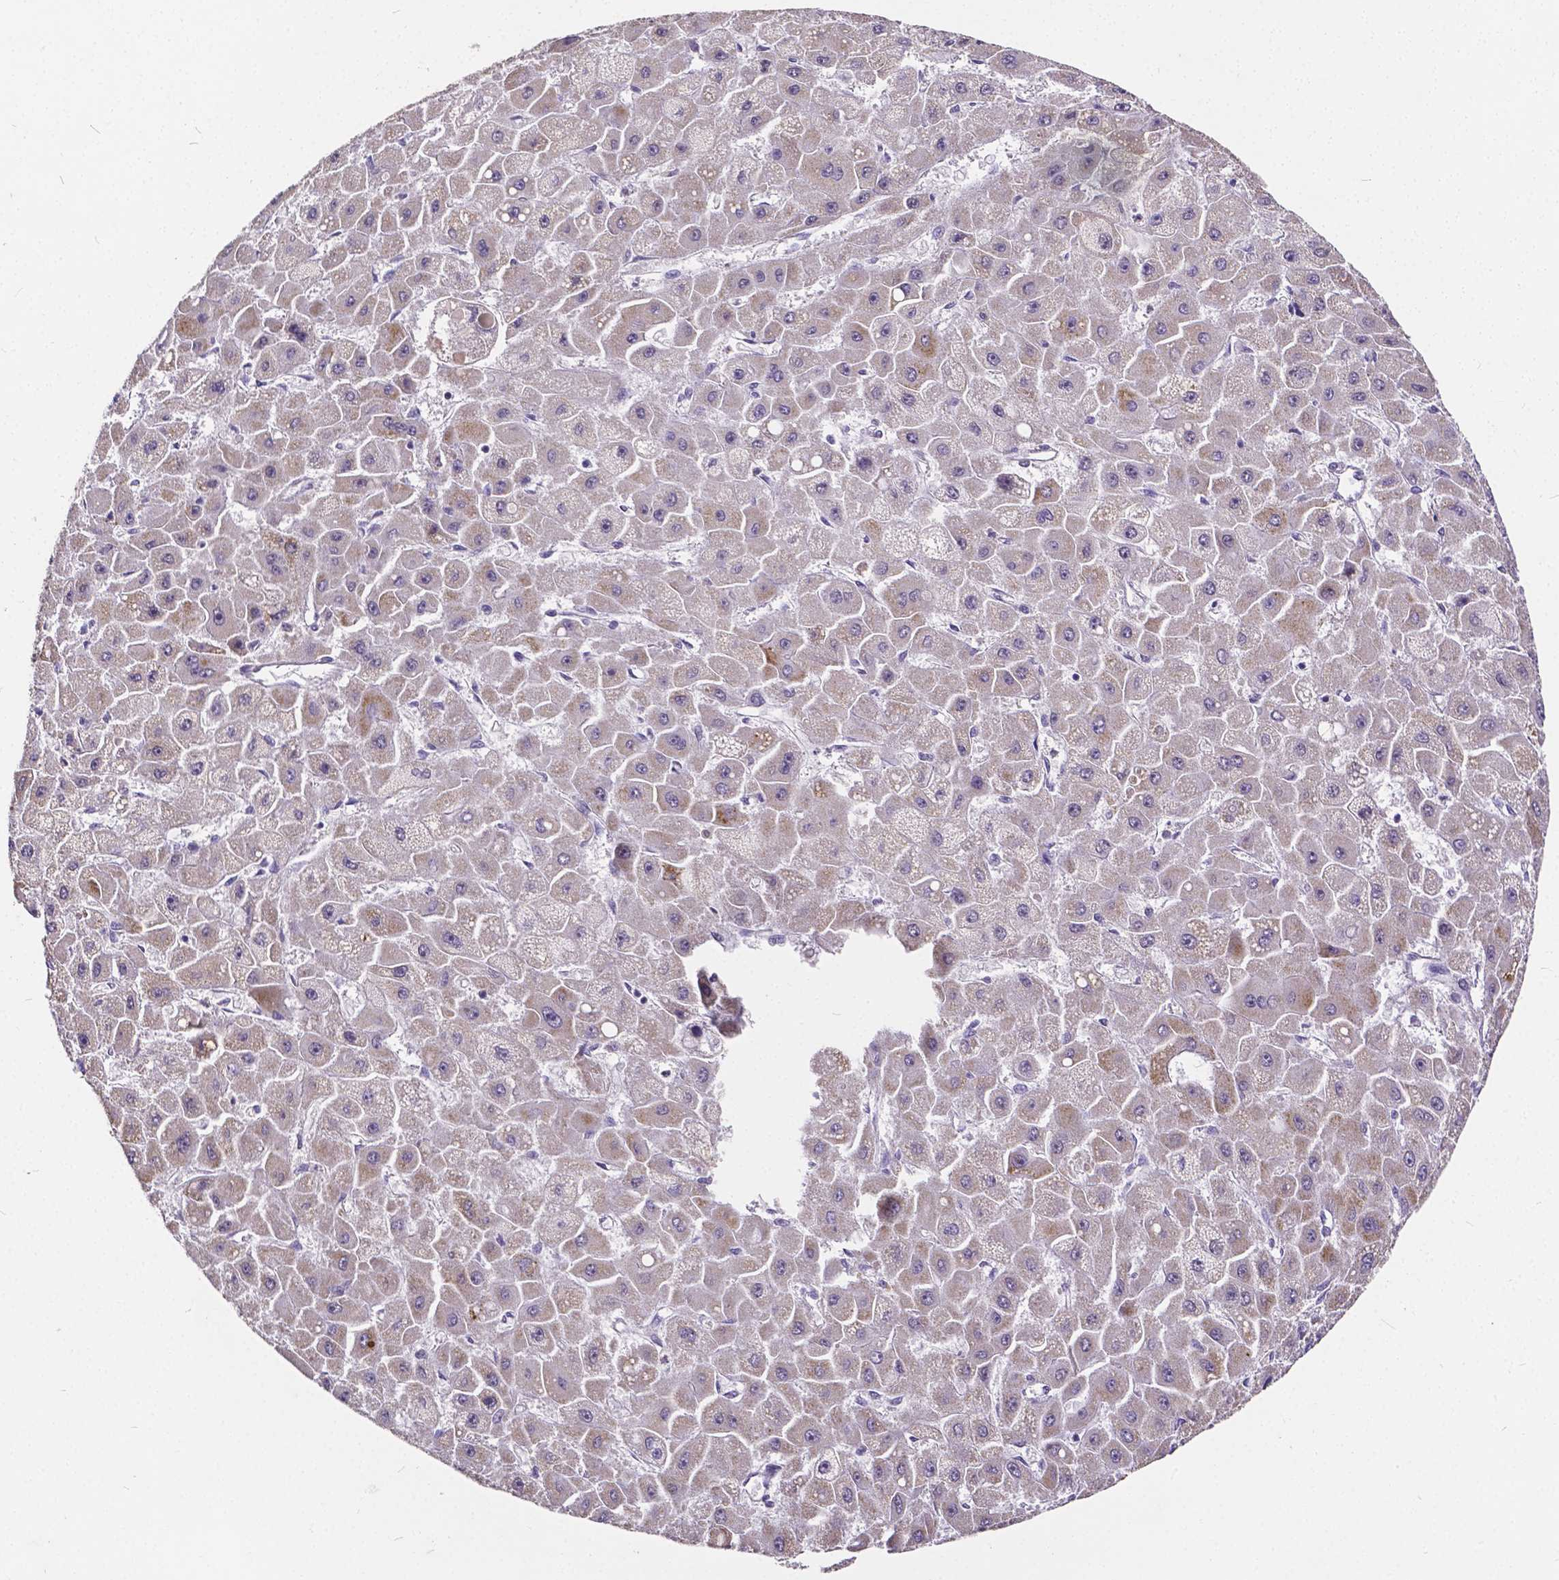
{"staining": {"intensity": "weak", "quantity": "25%-75%", "location": "cytoplasmic/membranous"}, "tissue": "liver cancer", "cell_type": "Tumor cells", "image_type": "cancer", "snomed": [{"axis": "morphology", "description": "Carcinoma, Hepatocellular, NOS"}, {"axis": "topography", "description": "Liver"}], "caption": "Immunohistochemical staining of liver cancer (hepatocellular carcinoma) displays low levels of weak cytoplasmic/membranous protein expression in about 25%-75% of tumor cells.", "gene": "CTNNA2", "patient": {"sex": "female", "age": 25}}